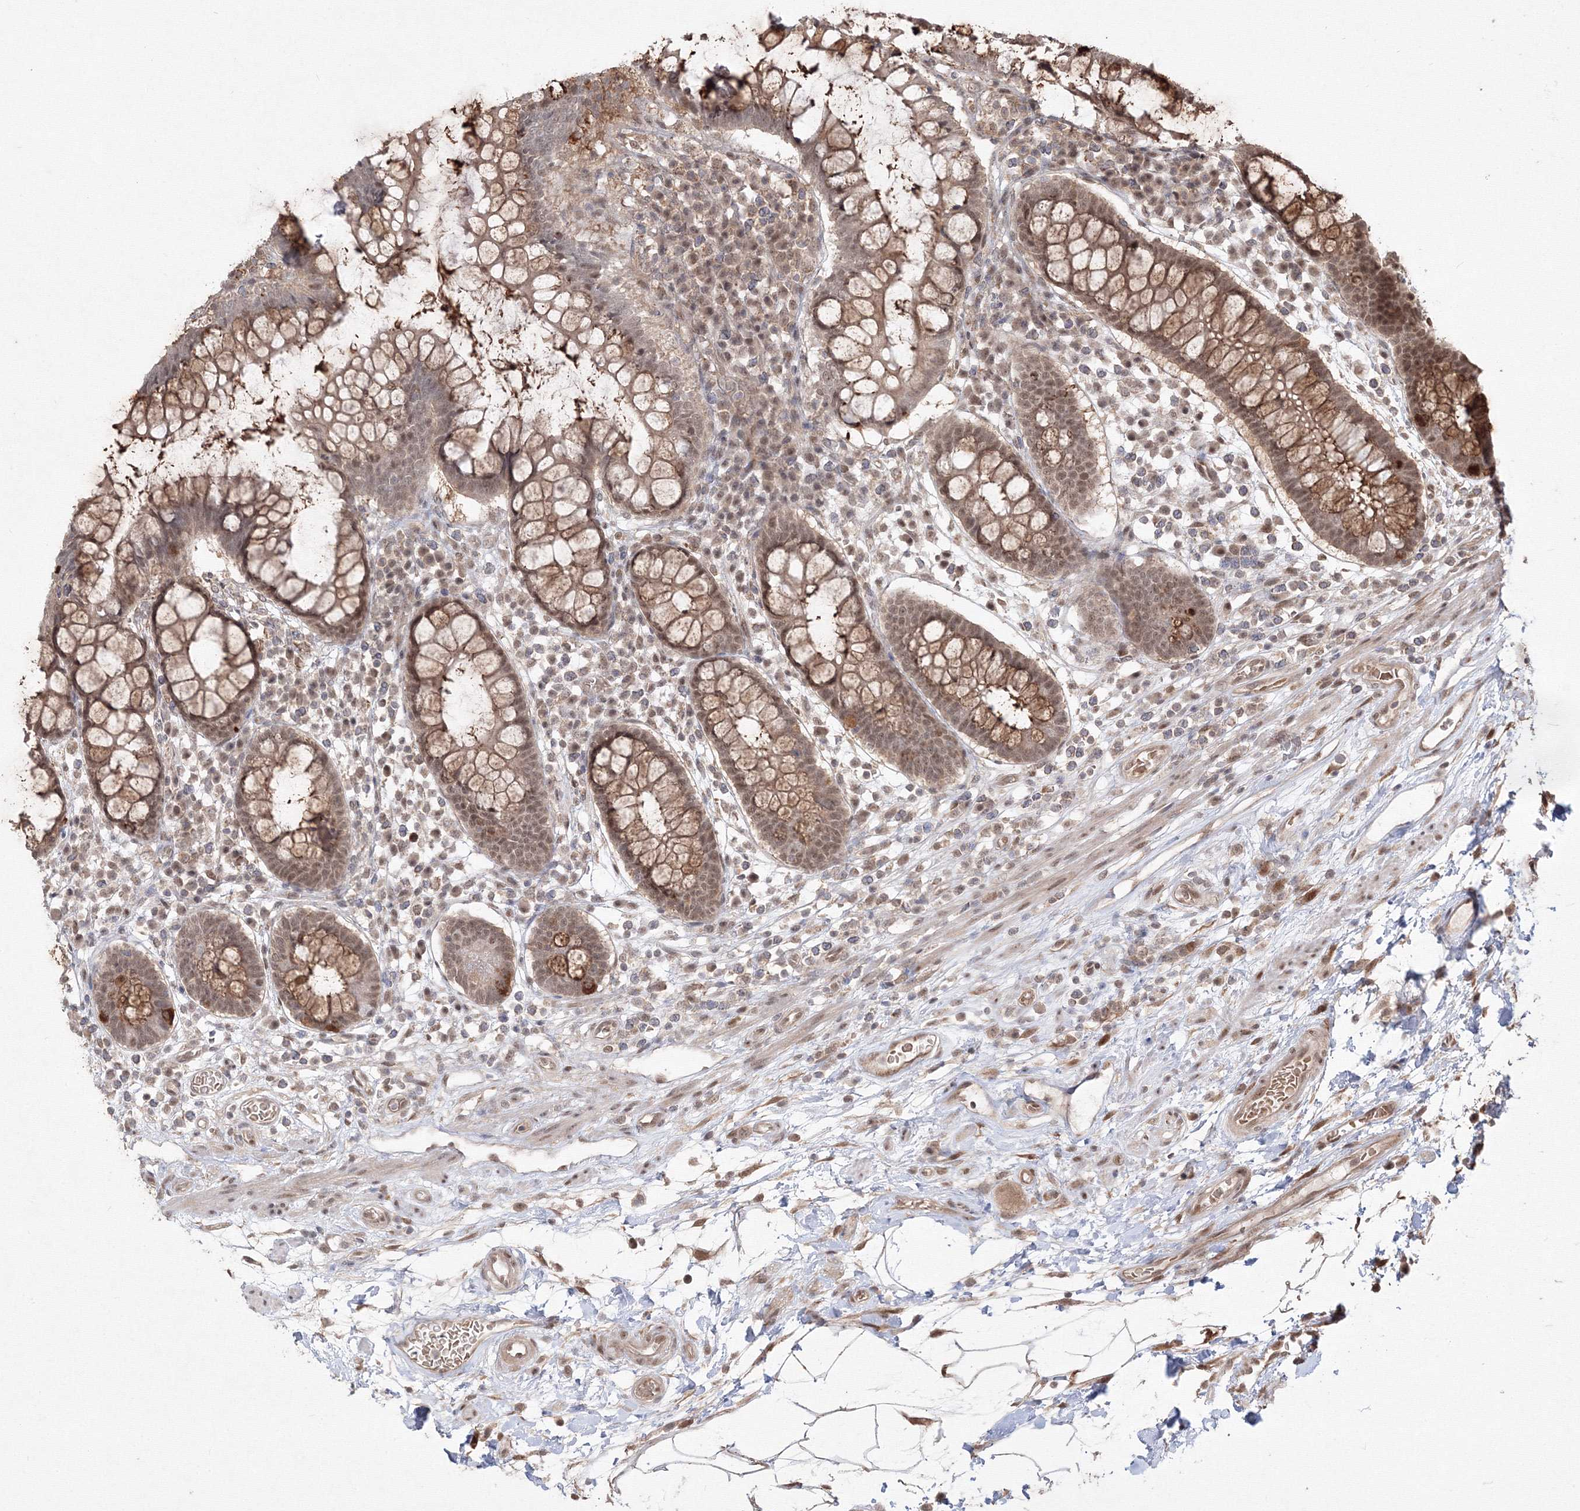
{"staining": {"intensity": "weak", "quantity": "25%-75%", "location": "cytoplasmic/membranous,nuclear"}, "tissue": "colon", "cell_type": "Endothelial cells", "image_type": "normal", "snomed": [{"axis": "morphology", "description": "Normal tissue, NOS"}, {"axis": "topography", "description": "Colon"}], "caption": "Approximately 25%-75% of endothelial cells in unremarkable colon reveal weak cytoplasmic/membranous,nuclear protein expression as visualized by brown immunohistochemical staining.", "gene": "COPS4", "patient": {"sex": "female", "age": 79}}